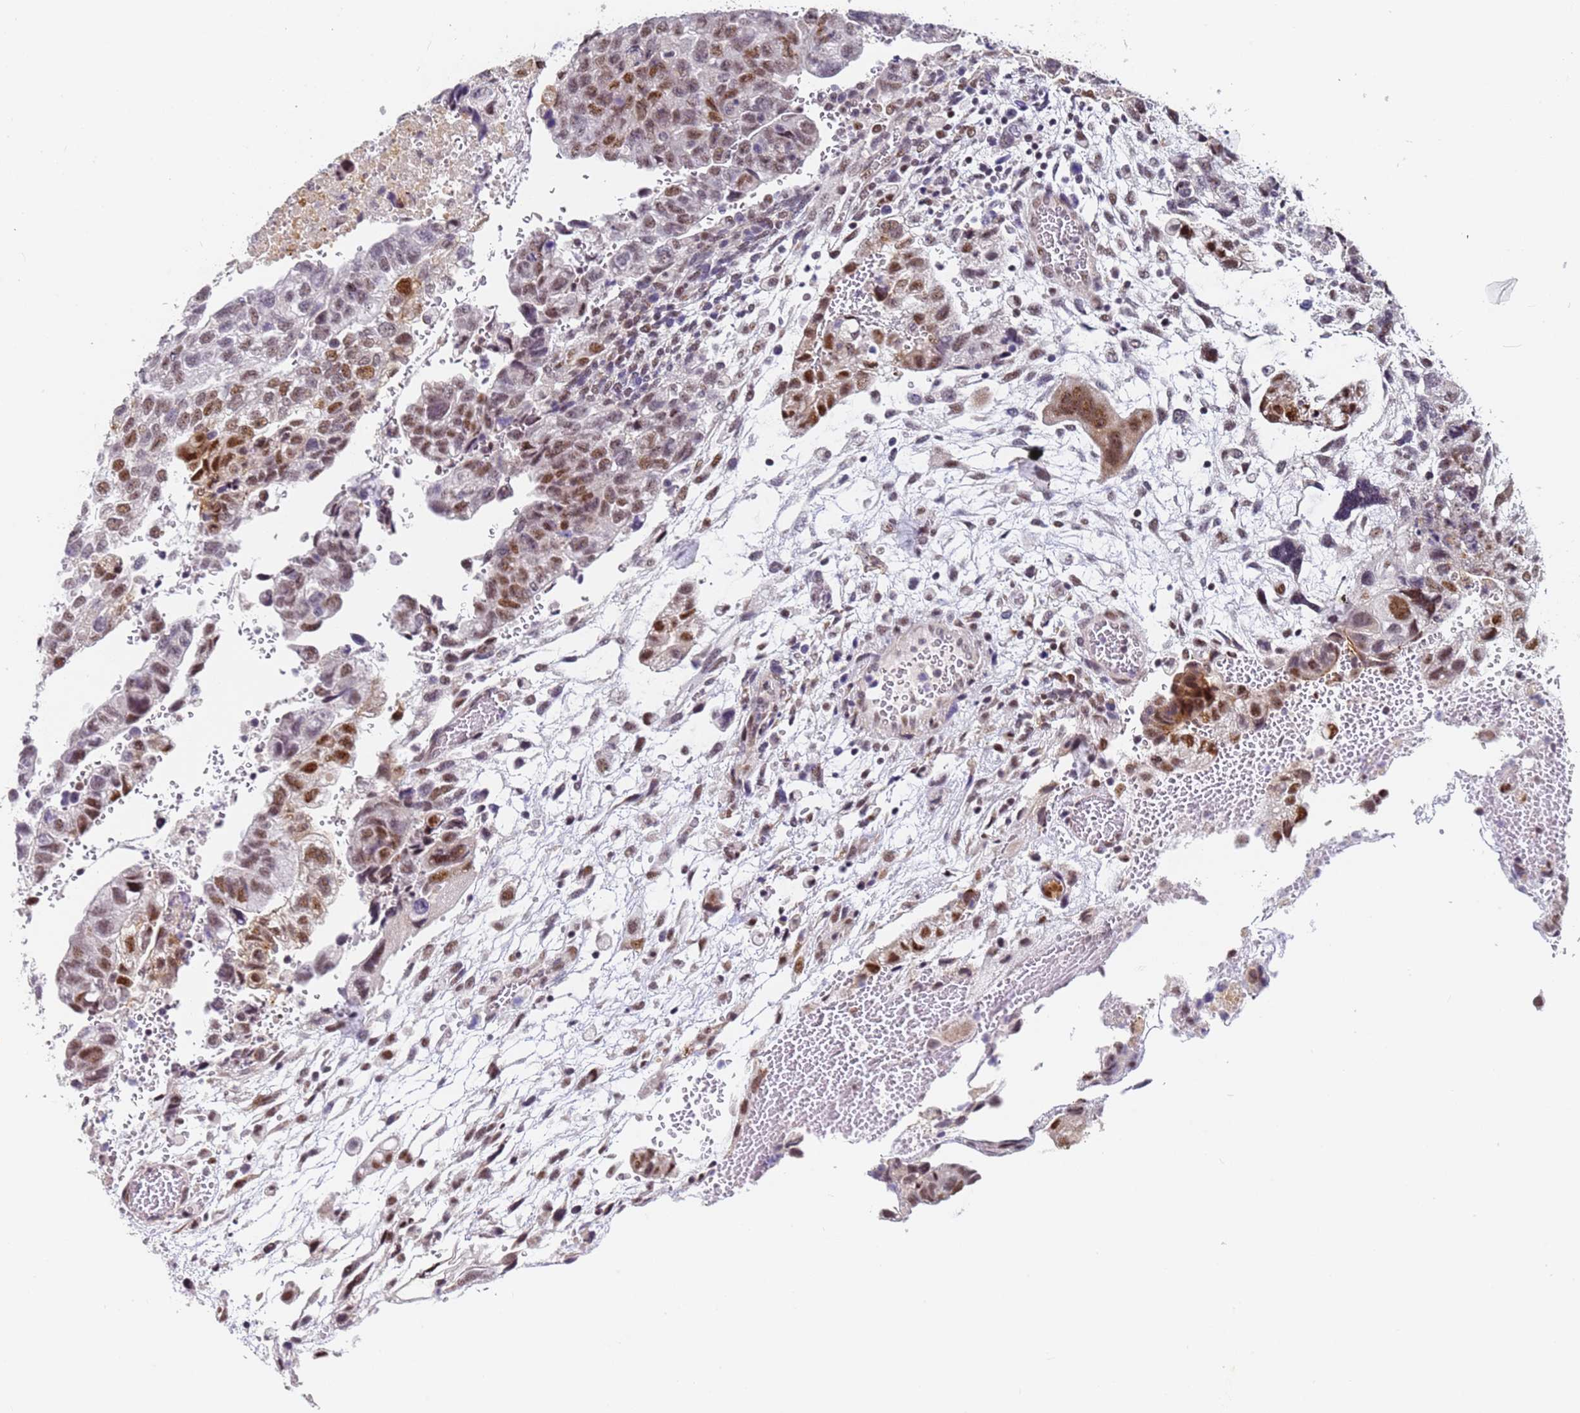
{"staining": {"intensity": "moderate", "quantity": "25%-75%", "location": "nuclear"}, "tissue": "testis cancer", "cell_type": "Tumor cells", "image_type": "cancer", "snomed": [{"axis": "morphology", "description": "Carcinoma, Embryonal, NOS"}, {"axis": "topography", "description": "Testis"}], "caption": "Embryonal carcinoma (testis) stained with a brown dye exhibits moderate nuclear positive expression in about 25%-75% of tumor cells.", "gene": "FNBP4", "patient": {"sex": "male", "age": 36}}